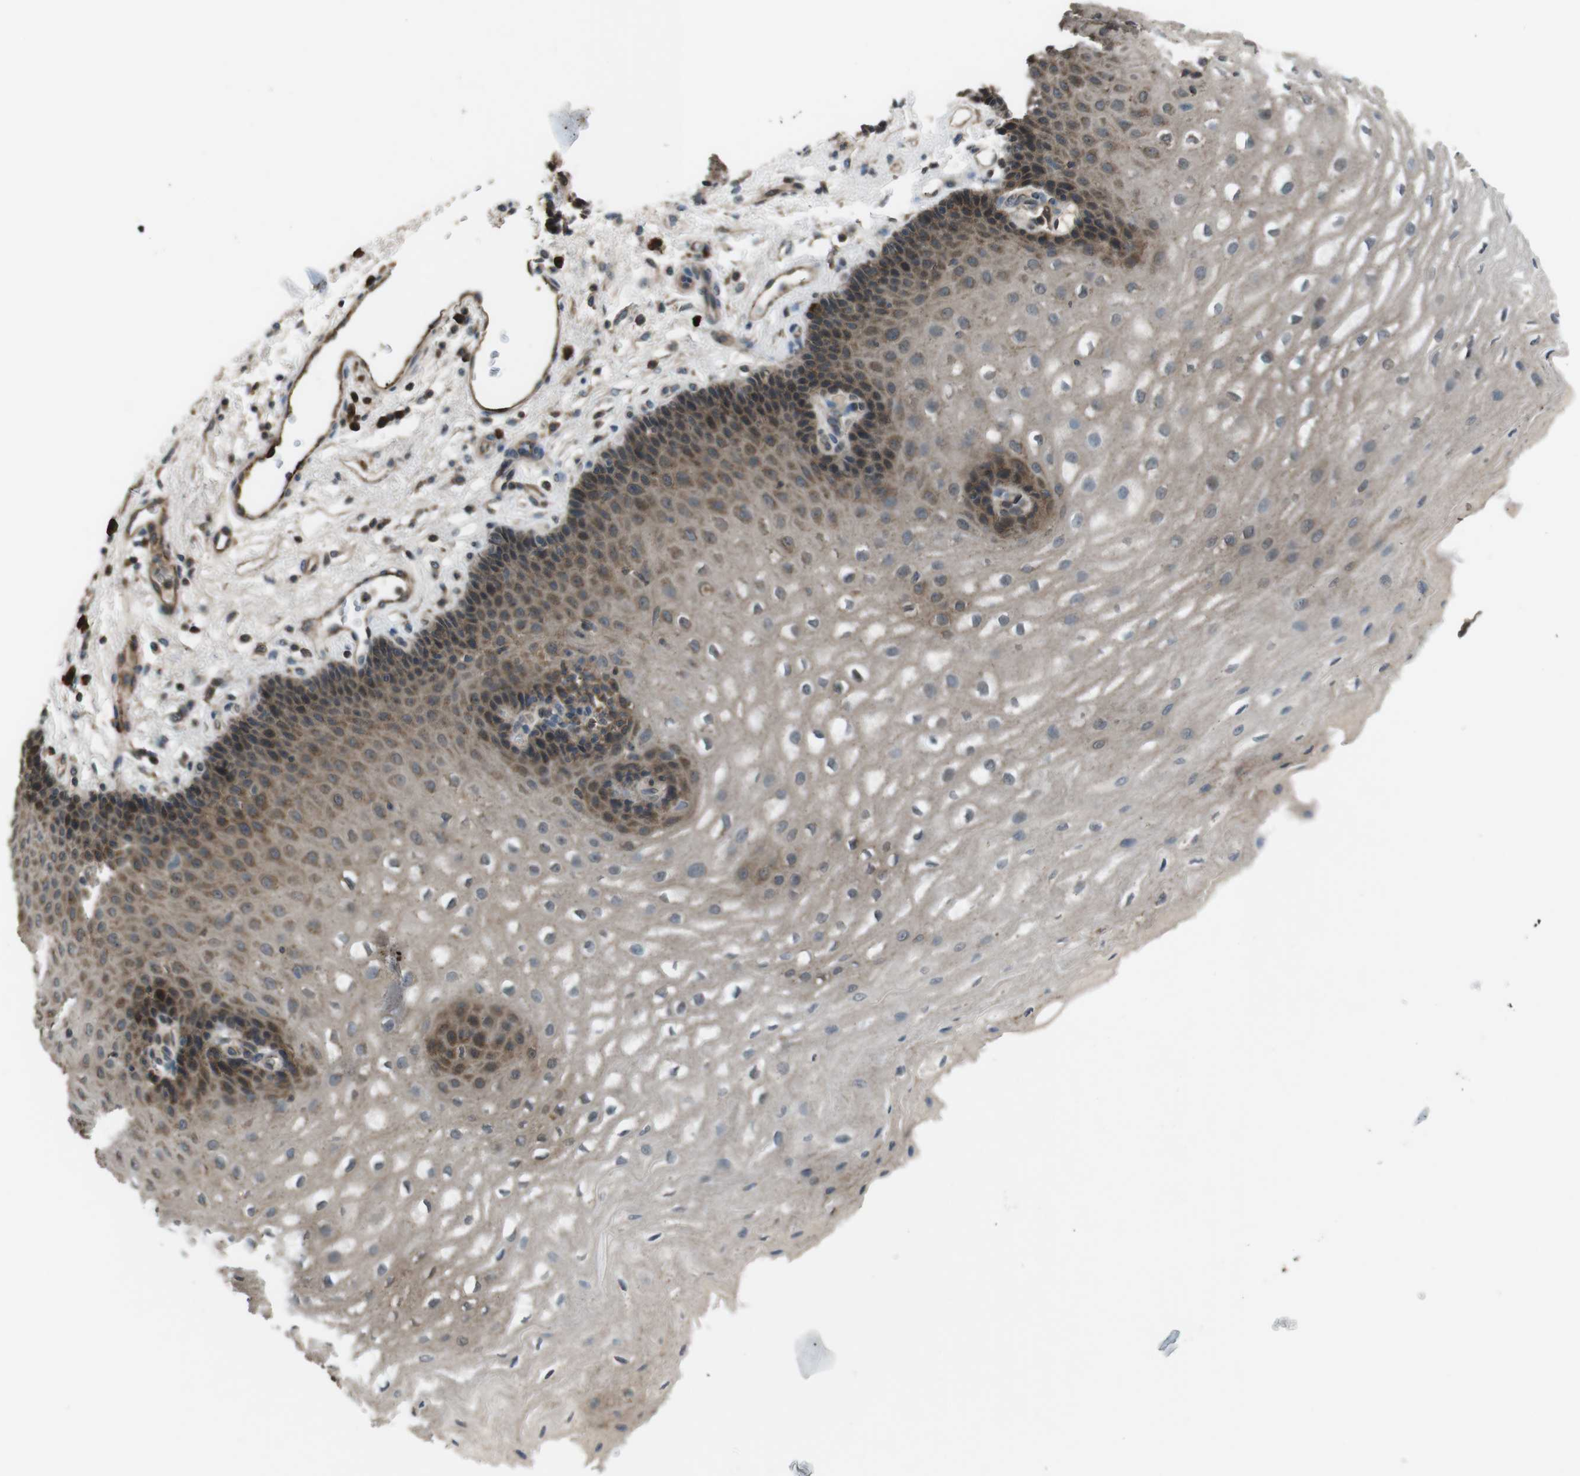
{"staining": {"intensity": "moderate", "quantity": "25%-75%", "location": "cytoplasmic/membranous"}, "tissue": "esophagus", "cell_type": "Squamous epithelial cells", "image_type": "normal", "snomed": [{"axis": "morphology", "description": "Normal tissue, NOS"}, {"axis": "topography", "description": "Esophagus"}], "caption": "Squamous epithelial cells reveal medium levels of moderate cytoplasmic/membranous staining in about 25%-75% of cells in normal esophagus. (Stains: DAB (3,3'-diaminobenzidine) in brown, nuclei in blue, Microscopy: brightfield microscopy at high magnification).", "gene": "SLC22A23", "patient": {"sex": "male", "age": 54}}